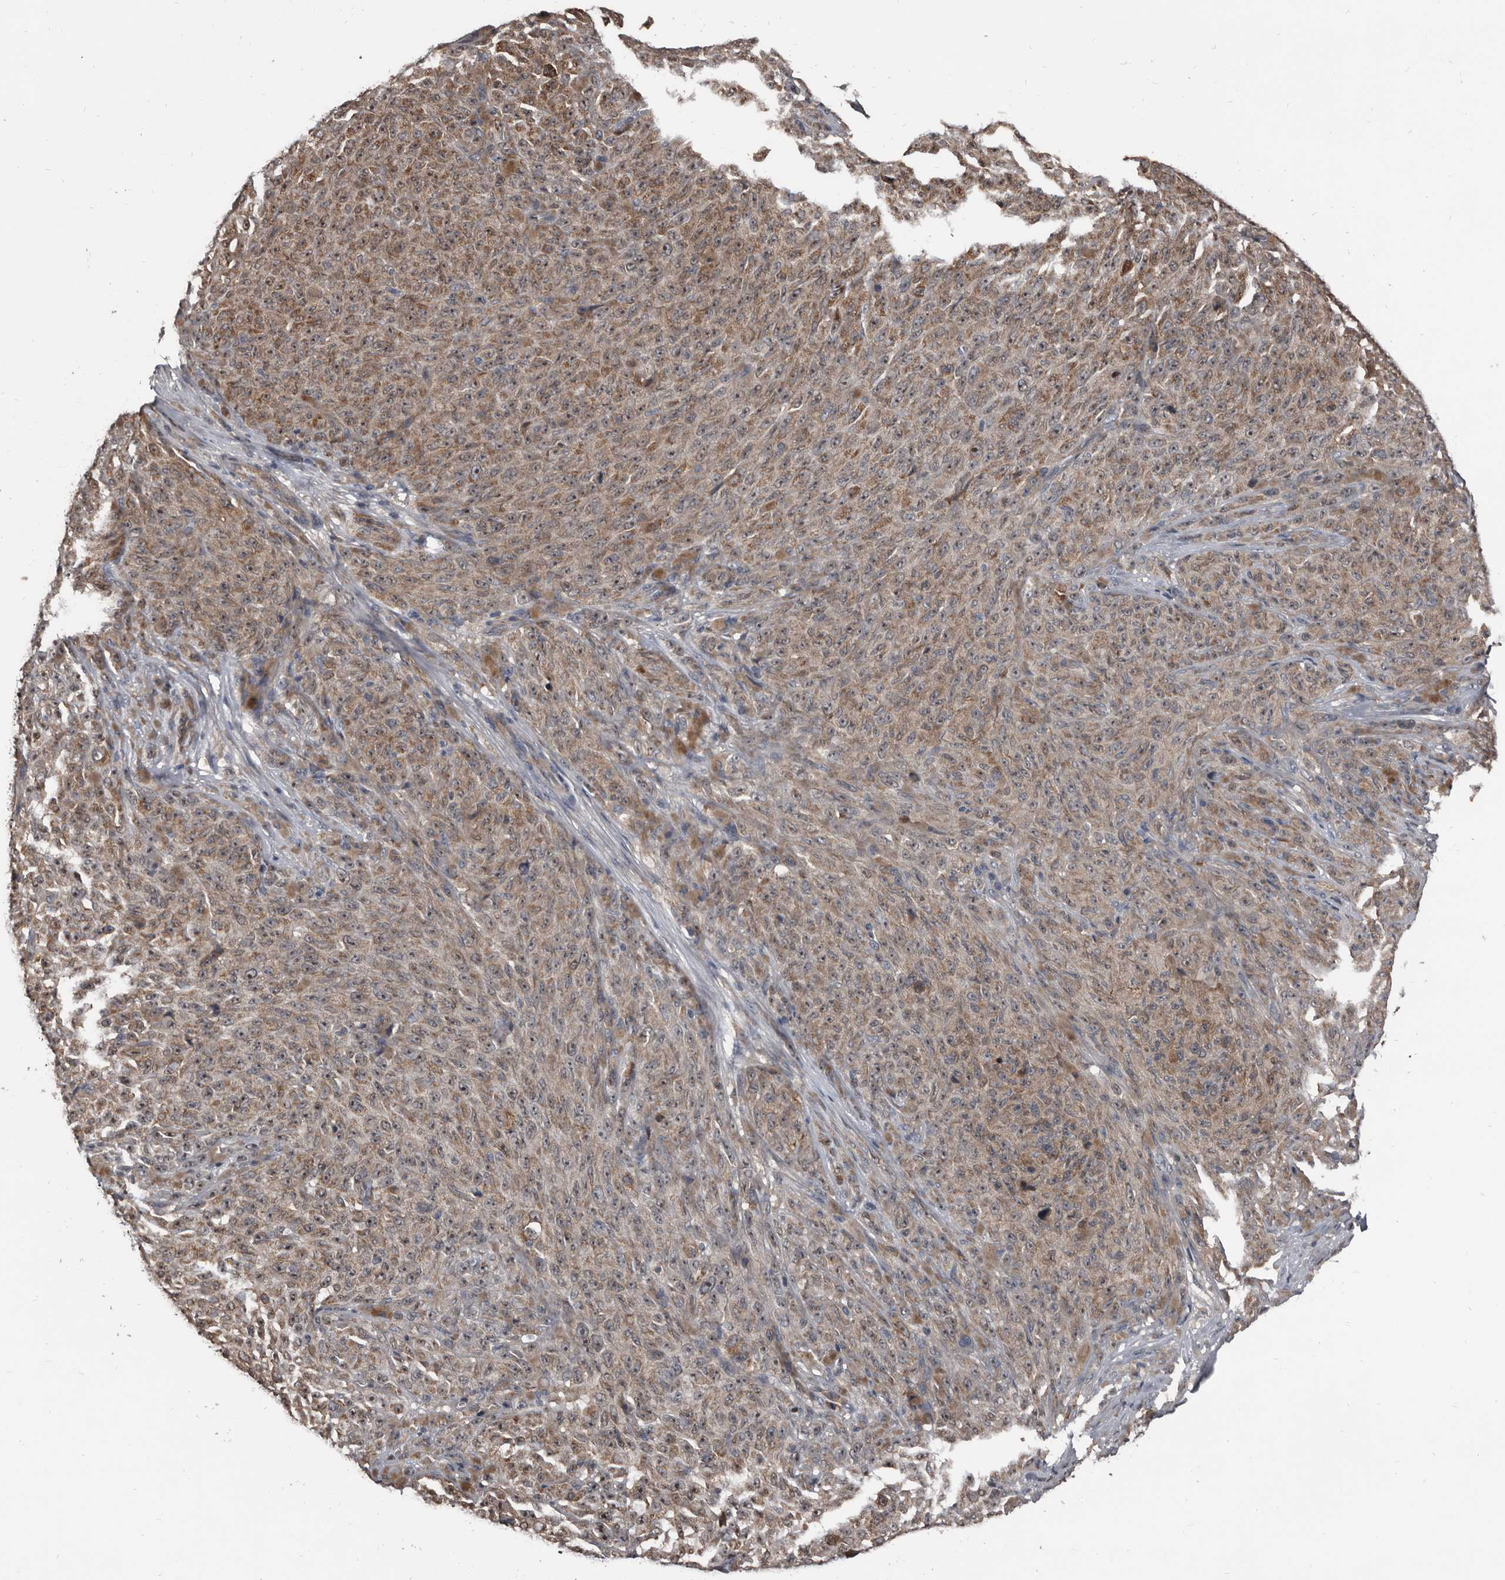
{"staining": {"intensity": "weak", "quantity": ">75%", "location": "cytoplasmic/membranous,nuclear"}, "tissue": "melanoma", "cell_type": "Tumor cells", "image_type": "cancer", "snomed": [{"axis": "morphology", "description": "Malignant melanoma, NOS"}, {"axis": "topography", "description": "Skin"}], "caption": "High-power microscopy captured an immunohistochemistry histopathology image of melanoma, revealing weak cytoplasmic/membranous and nuclear positivity in about >75% of tumor cells.", "gene": "DHPS", "patient": {"sex": "female", "age": 82}}